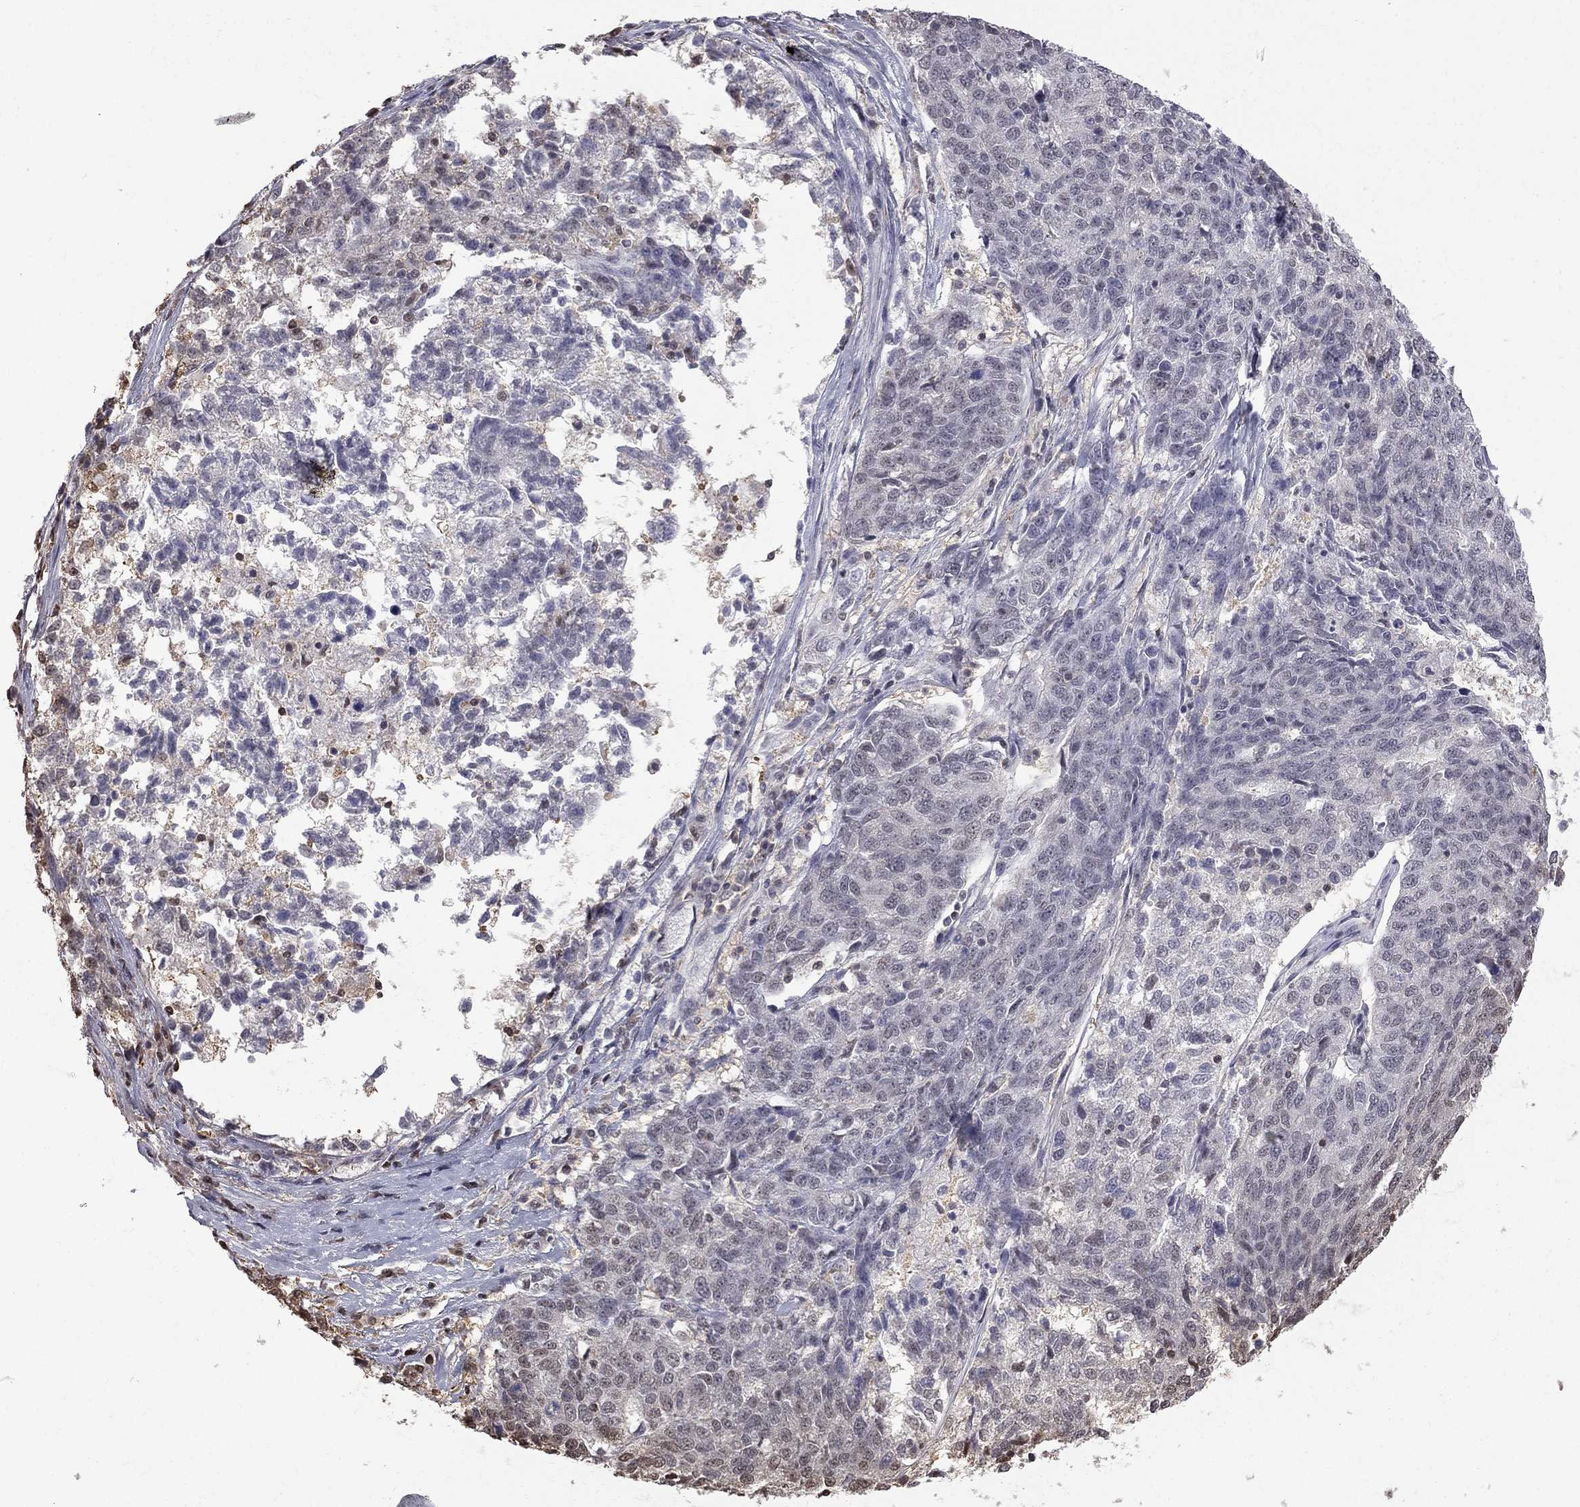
{"staining": {"intensity": "negative", "quantity": "none", "location": "none"}, "tissue": "ovarian cancer", "cell_type": "Tumor cells", "image_type": "cancer", "snomed": [{"axis": "morphology", "description": "Cystadenocarcinoma, serous, NOS"}, {"axis": "topography", "description": "Ovary"}], "caption": "Tumor cells are negative for brown protein staining in ovarian serous cystadenocarcinoma. (Brightfield microscopy of DAB (3,3'-diaminobenzidine) immunohistochemistry (IHC) at high magnification).", "gene": "RFWD3", "patient": {"sex": "female", "age": 71}}